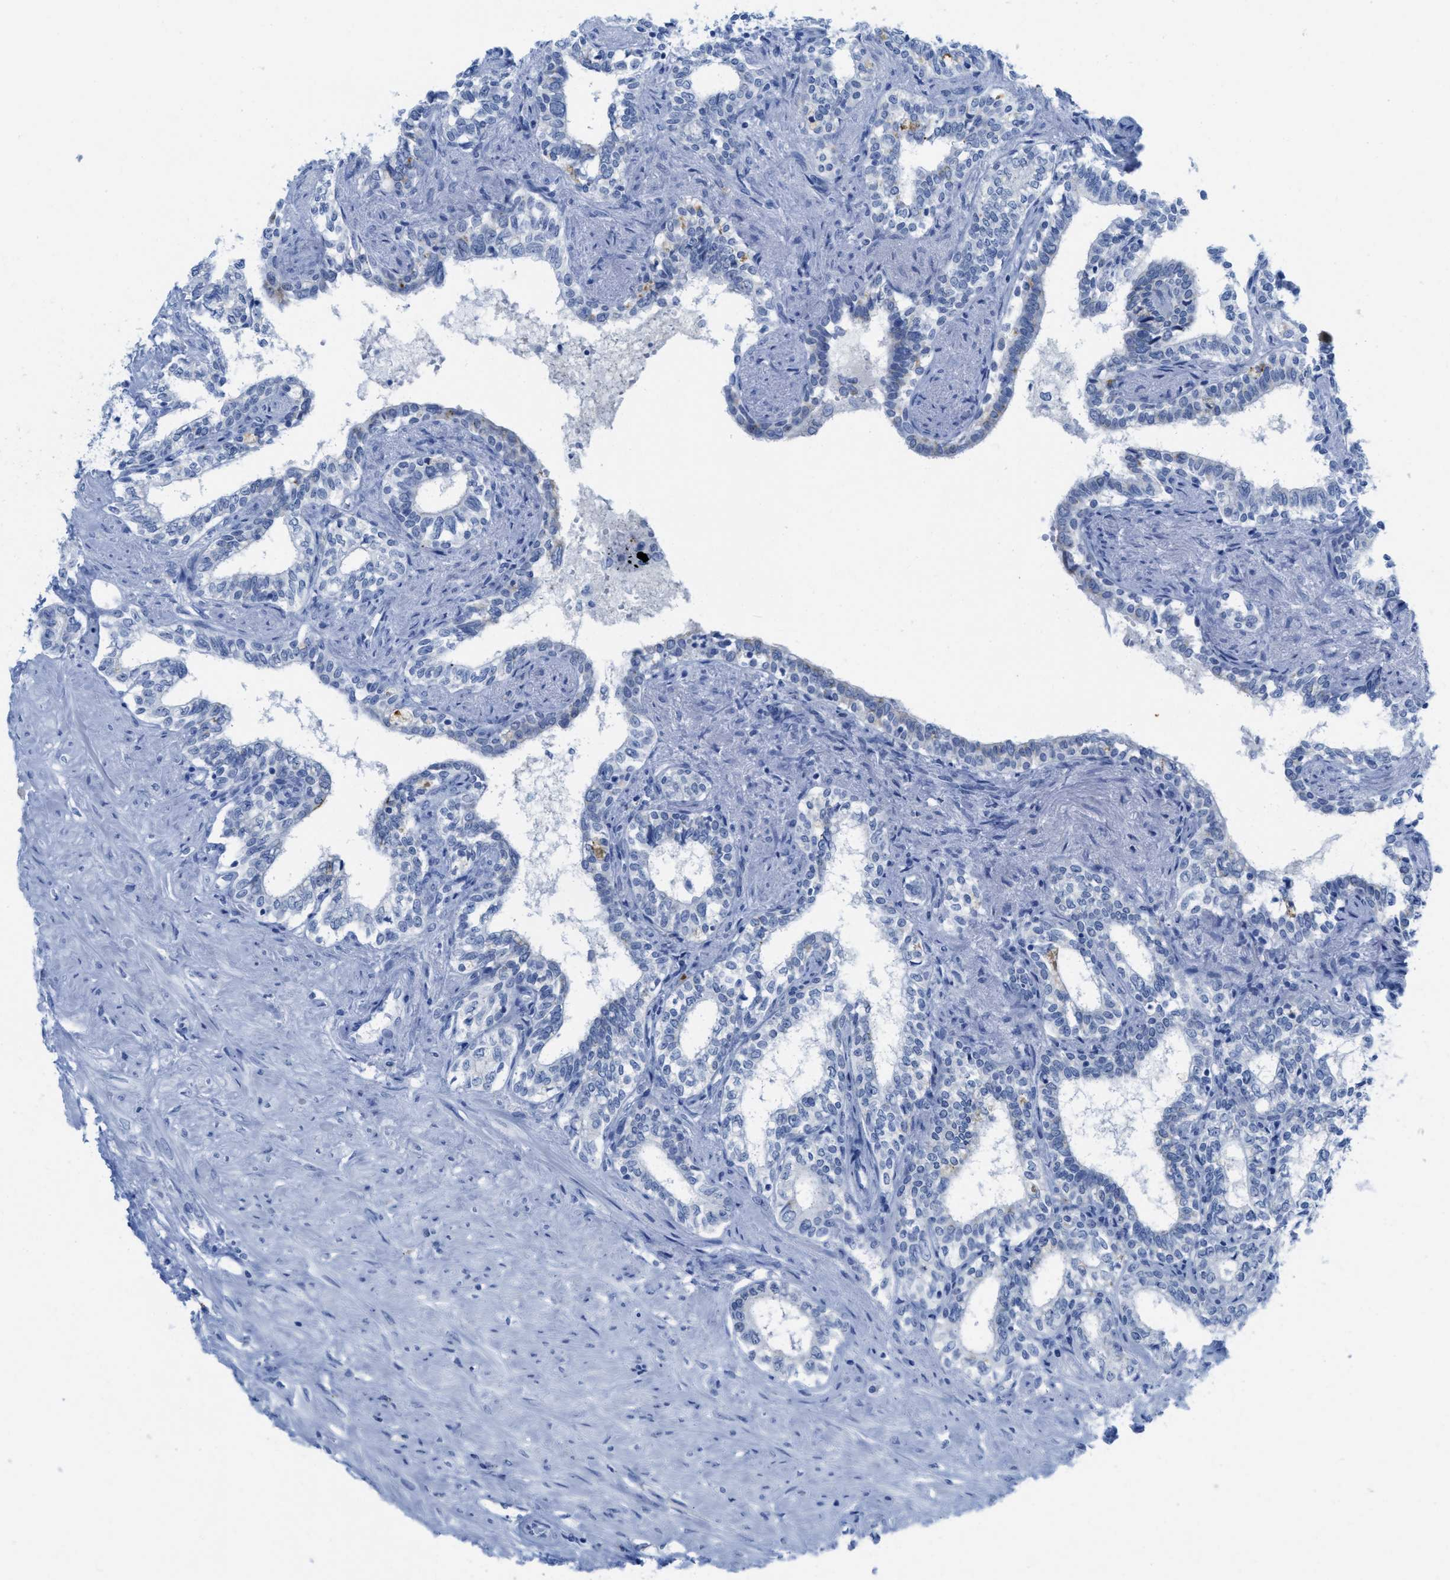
{"staining": {"intensity": "moderate", "quantity": "<25%", "location": "cytoplasmic/membranous"}, "tissue": "seminal vesicle", "cell_type": "Glandular cells", "image_type": "normal", "snomed": [{"axis": "morphology", "description": "Normal tissue, NOS"}, {"axis": "morphology", "description": "Adenocarcinoma, High grade"}, {"axis": "topography", "description": "Prostate"}, {"axis": "topography", "description": "Seminal veicle"}], "caption": "Immunohistochemical staining of unremarkable human seminal vesicle exhibits <25% levels of moderate cytoplasmic/membranous protein positivity in approximately <25% of glandular cells. (Stains: DAB (3,3'-diaminobenzidine) in brown, nuclei in blue, Microscopy: brightfield microscopy at high magnification).", "gene": "WDR4", "patient": {"sex": "male", "age": 55}}